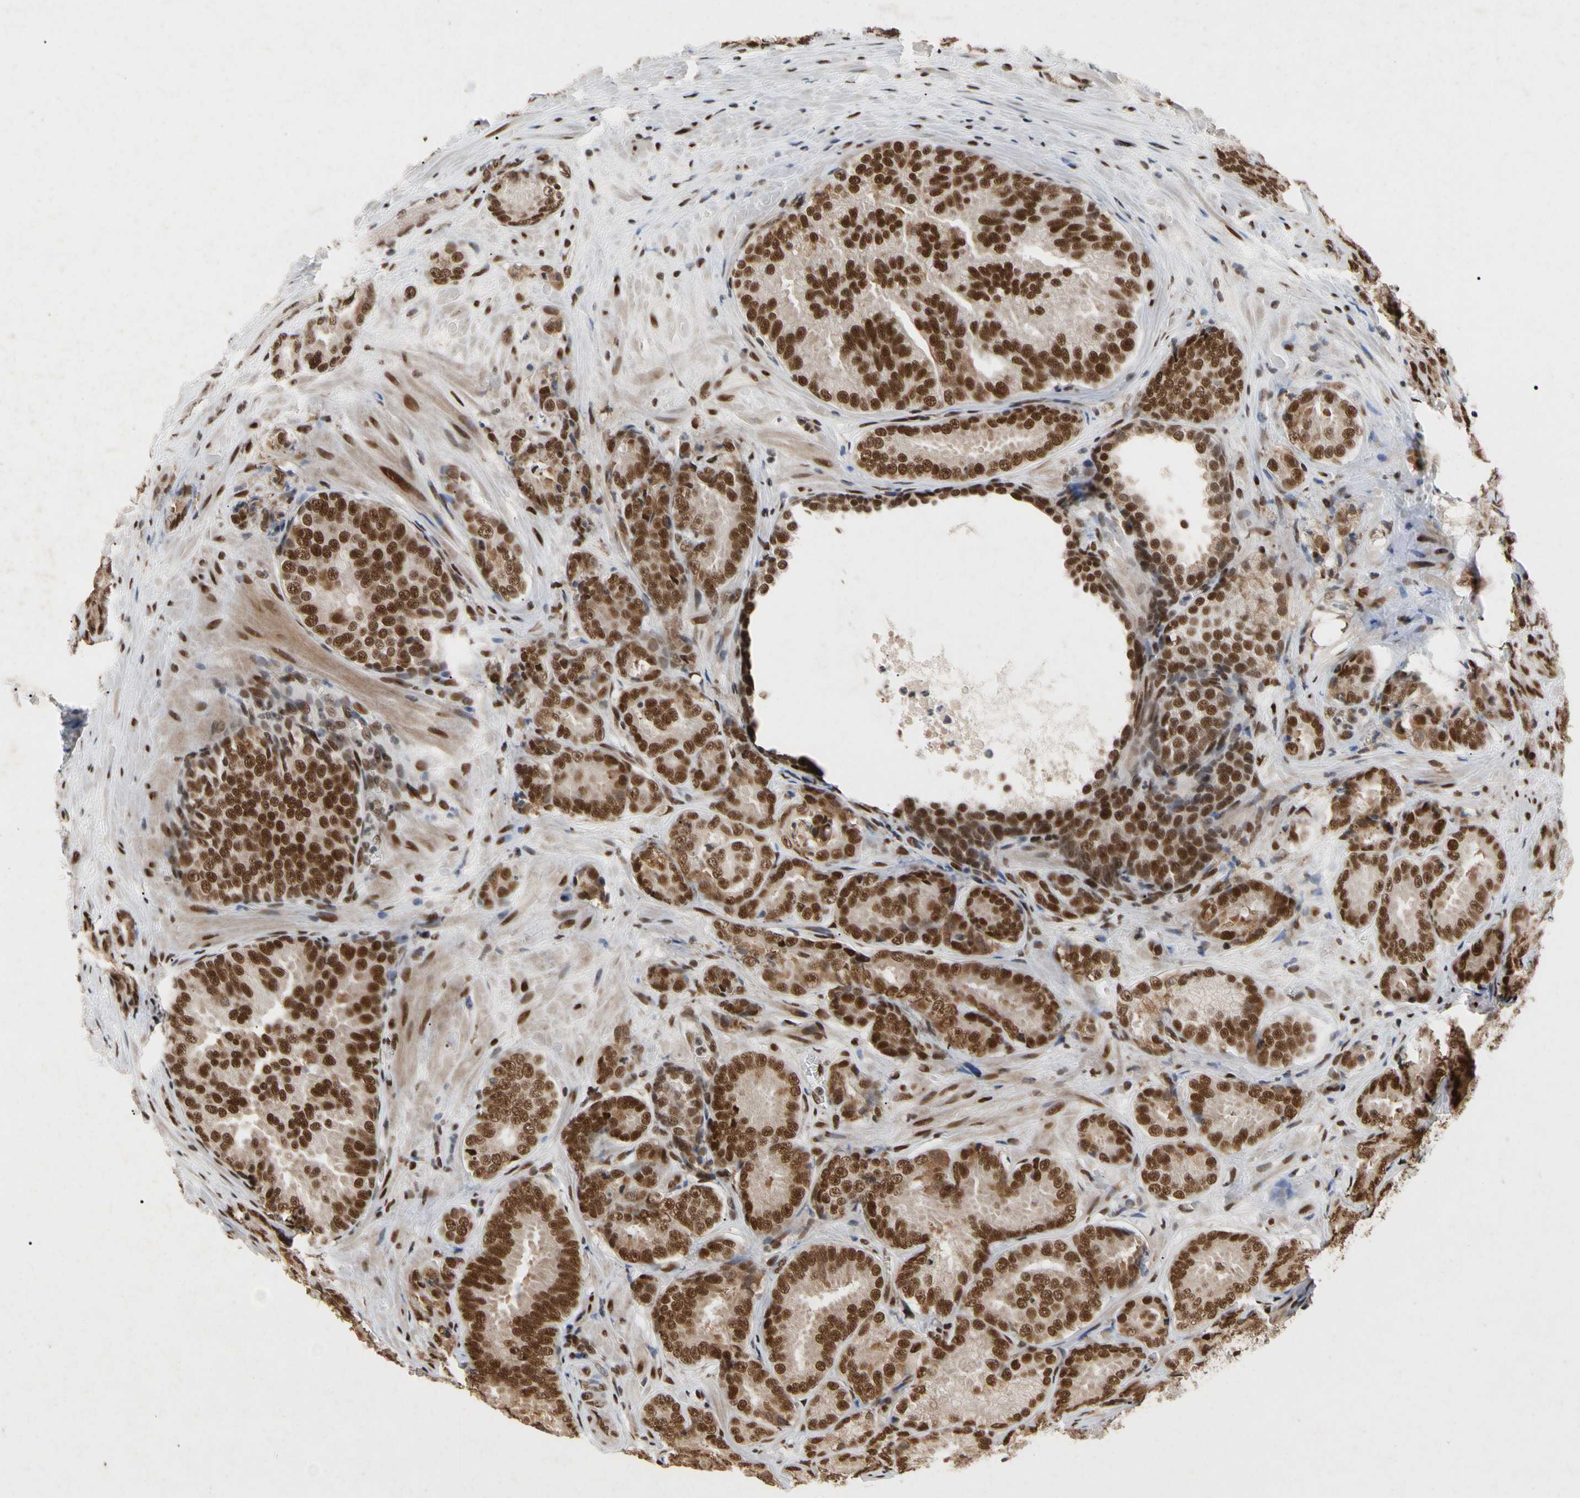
{"staining": {"intensity": "strong", "quantity": ">75%", "location": "nuclear"}, "tissue": "prostate cancer", "cell_type": "Tumor cells", "image_type": "cancer", "snomed": [{"axis": "morphology", "description": "Adenocarcinoma, High grade"}, {"axis": "topography", "description": "Prostate"}], "caption": "Approximately >75% of tumor cells in prostate cancer (high-grade adenocarcinoma) demonstrate strong nuclear protein positivity as visualized by brown immunohistochemical staining.", "gene": "FAM98B", "patient": {"sex": "male", "age": 64}}